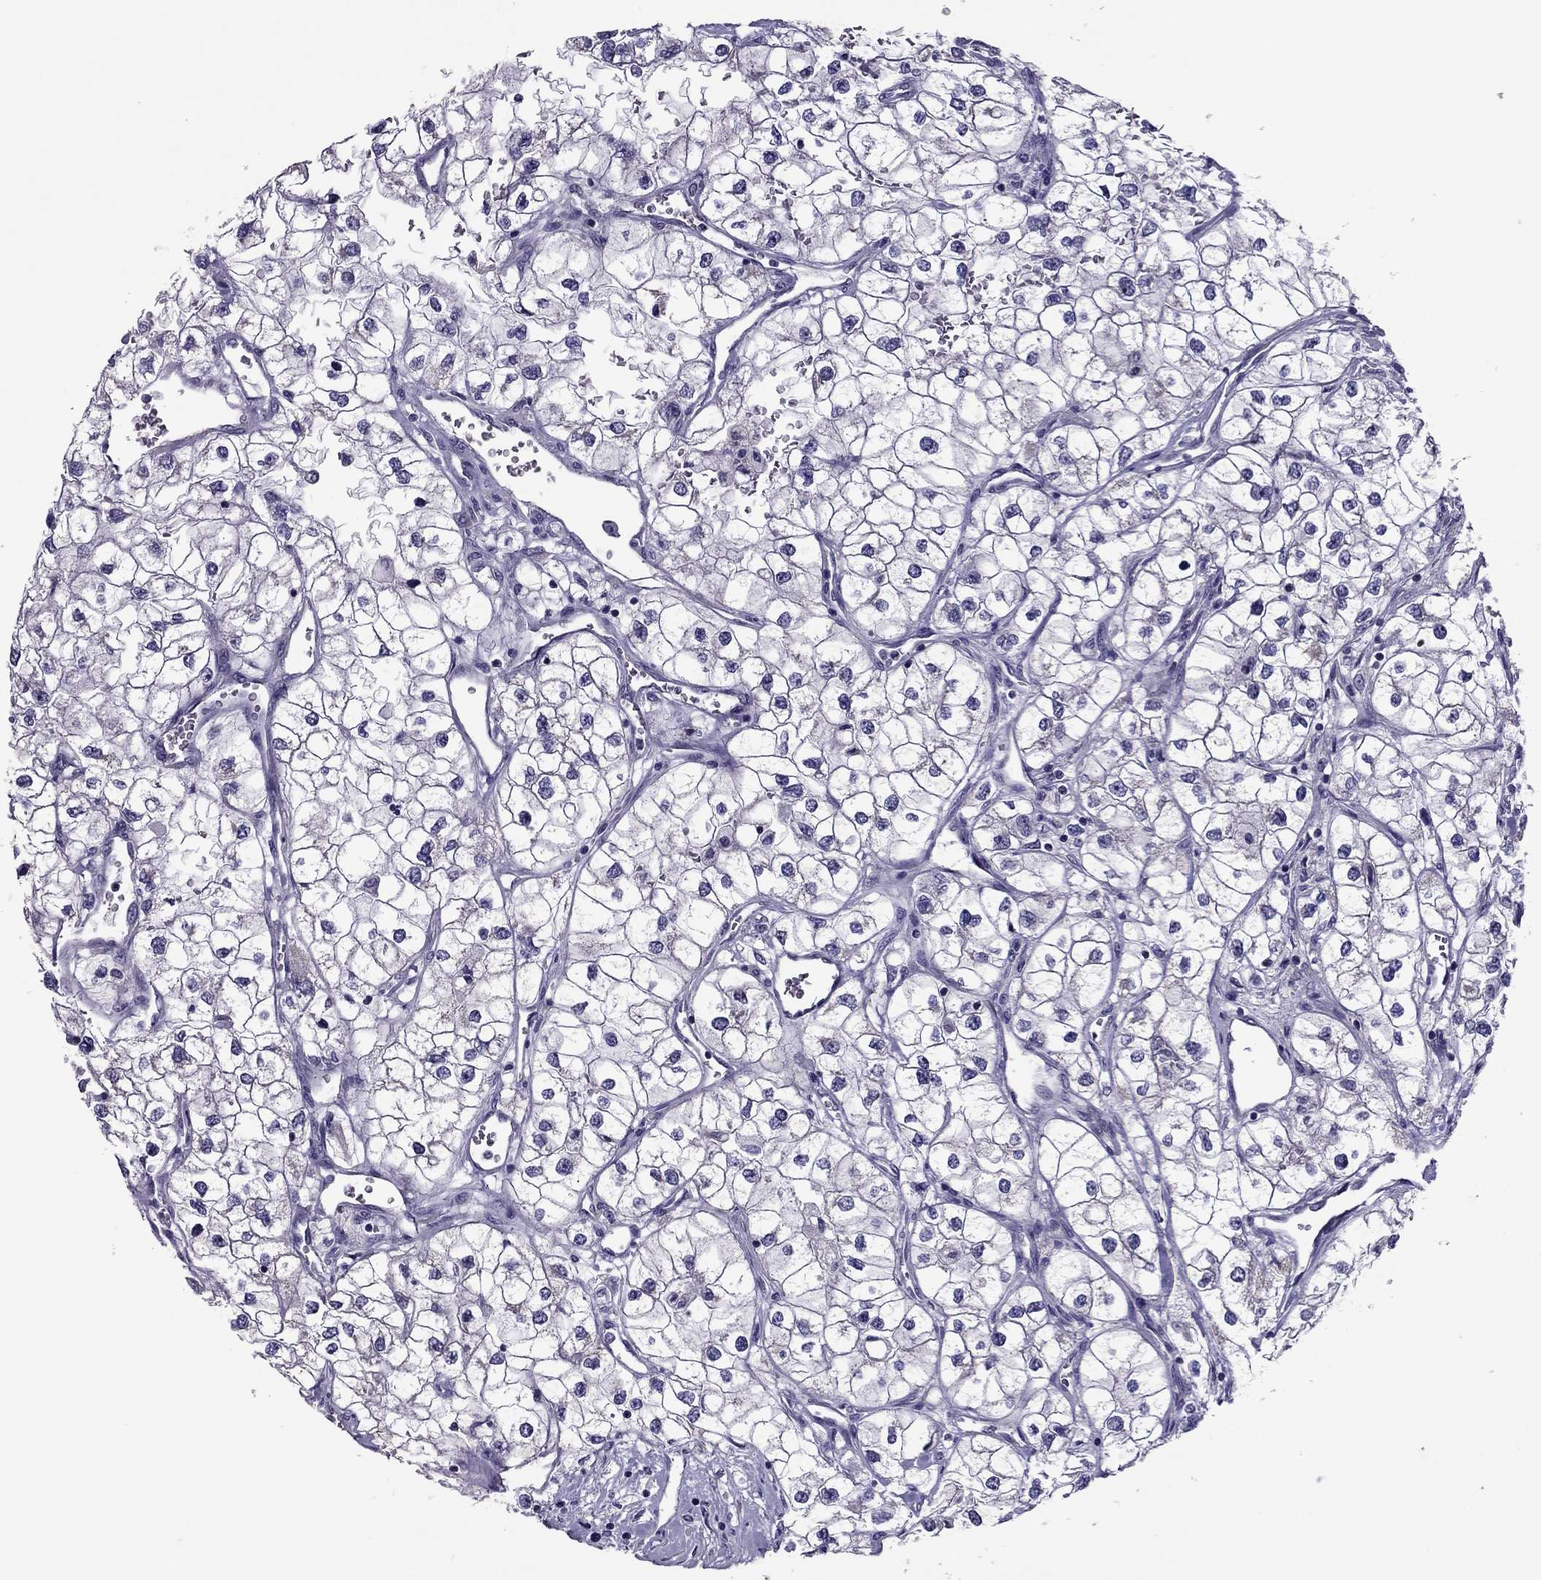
{"staining": {"intensity": "negative", "quantity": "none", "location": "none"}, "tissue": "renal cancer", "cell_type": "Tumor cells", "image_type": "cancer", "snomed": [{"axis": "morphology", "description": "Adenocarcinoma, NOS"}, {"axis": "topography", "description": "Kidney"}], "caption": "High power microscopy micrograph of an immunohistochemistry histopathology image of renal adenocarcinoma, revealing no significant positivity in tumor cells.", "gene": "SLC16A8", "patient": {"sex": "male", "age": 59}}